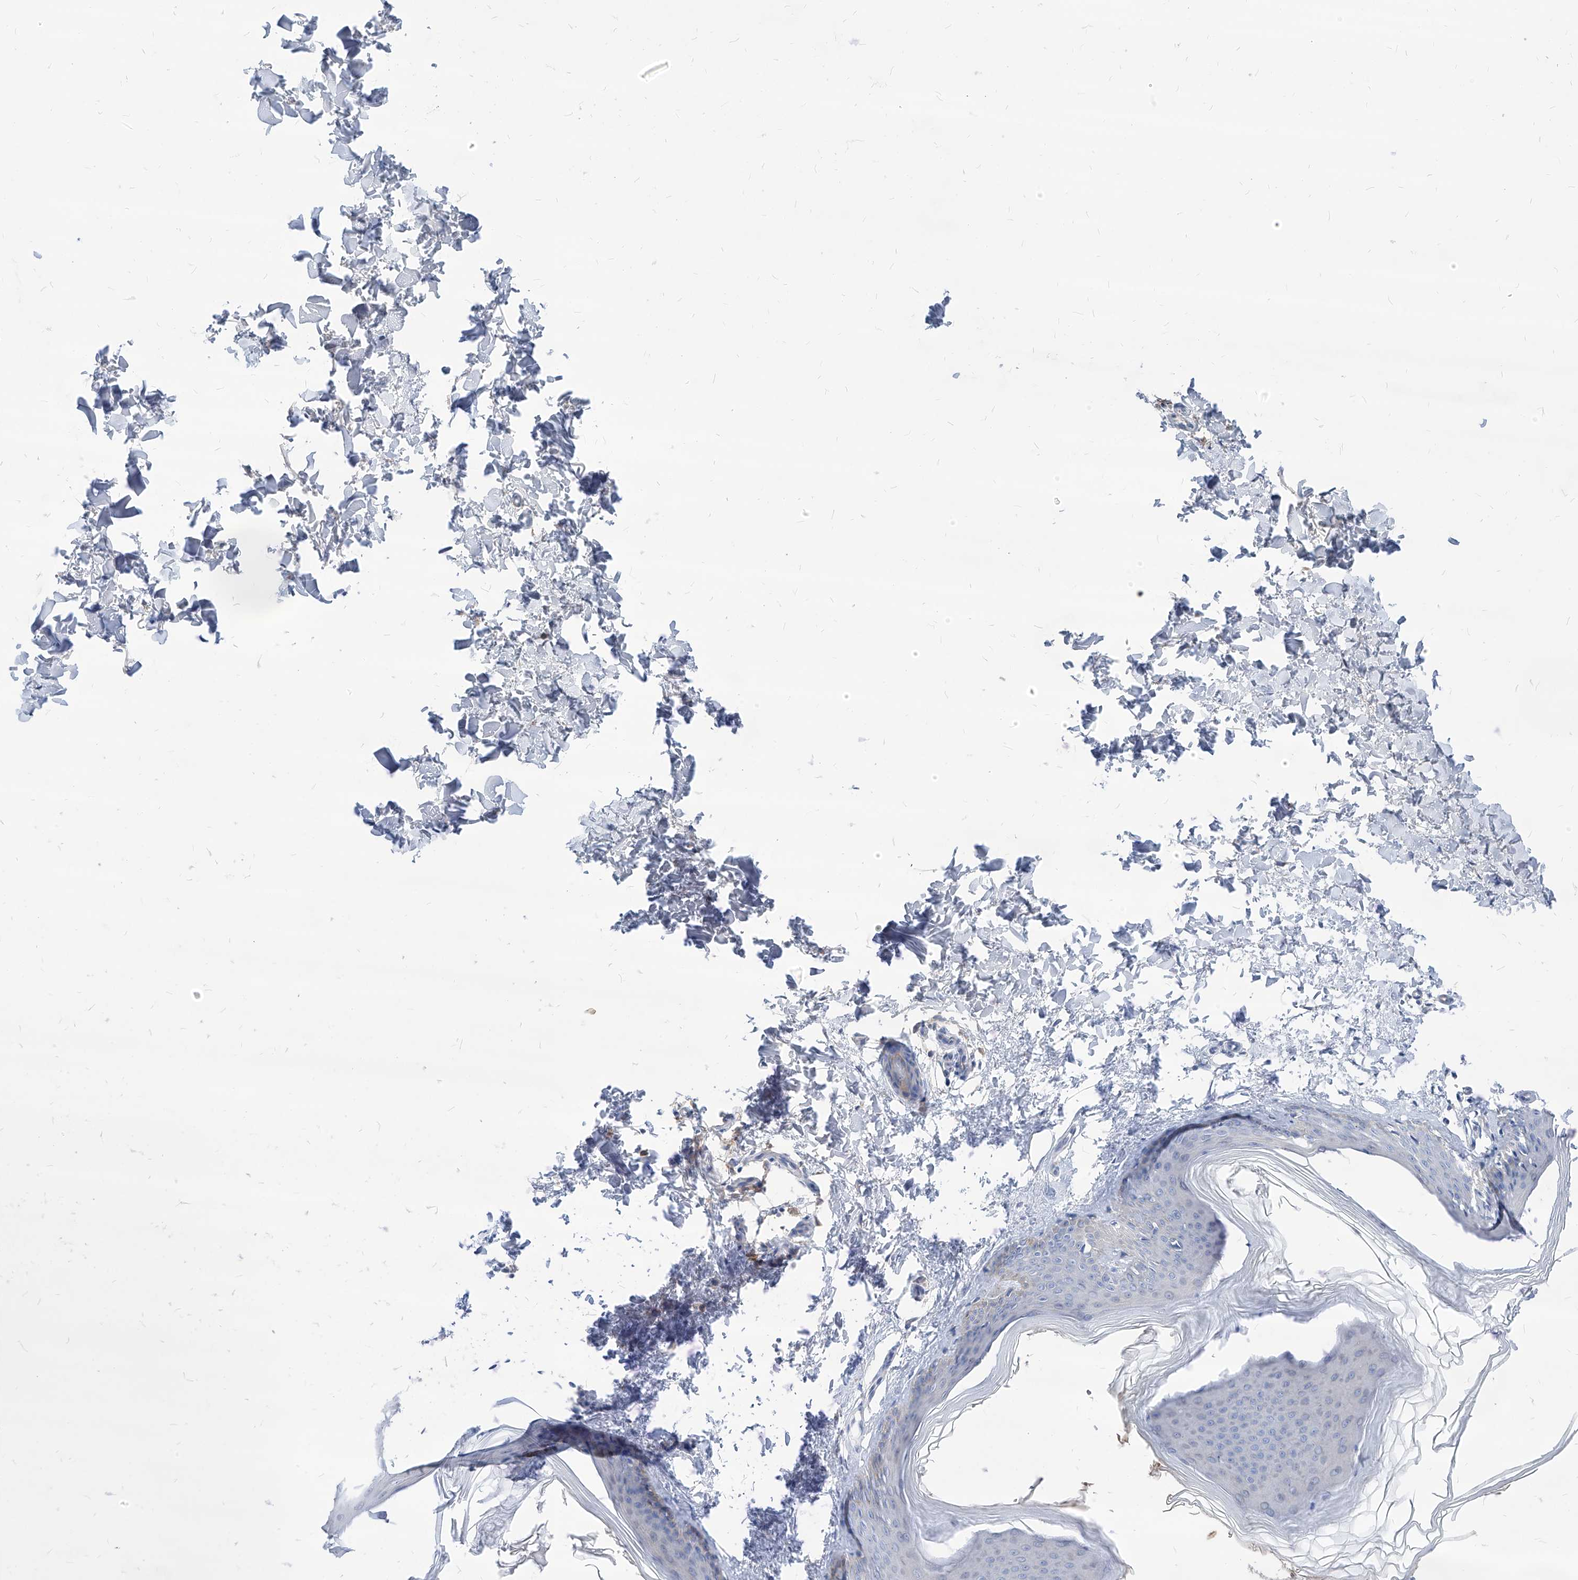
{"staining": {"intensity": "negative", "quantity": "none", "location": "none"}, "tissue": "skin", "cell_type": "Fibroblasts", "image_type": "normal", "snomed": [{"axis": "morphology", "description": "Normal tissue, NOS"}, {"axis": "topography", "description": "Skin"}], "caption": "Skin stained for a protein using immunohistochemistry (IHC) shows no positivity fibroblasts.", "gene": "AKAP10", "patient": {"sex": "female", "age": 27}}